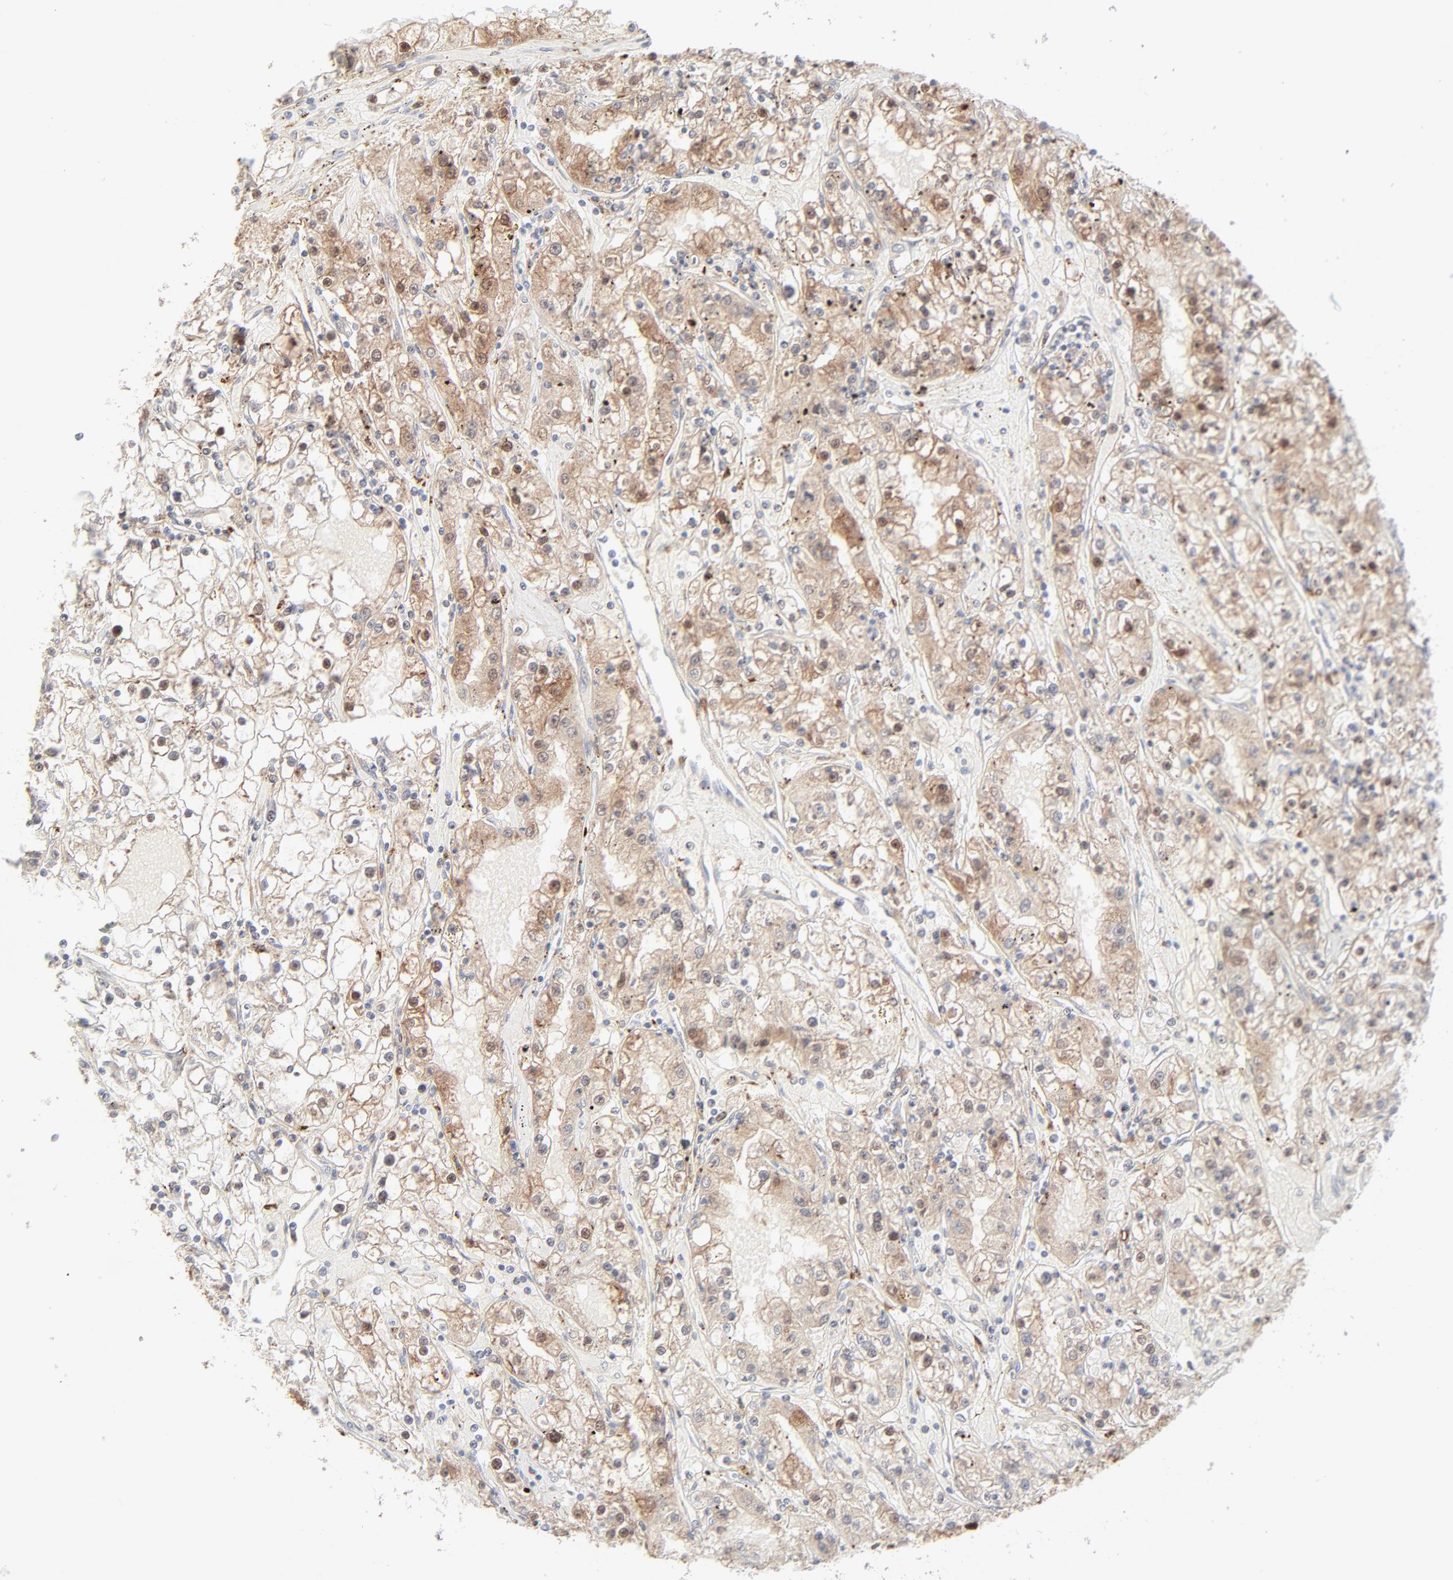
{"staining": {"intensity": "moderate", "quantity": "25%-75%", "location": "cytoplasmic/membranous,nuclear"}, "tissue": "renal cancer", "cell_type": "Tumor cells", "image_type": "cancer", "snomed": [{"axis": "morphology", "description": "Adenocarcinoma, NOS"}, {"axis": "topography", "description": "Kidney"}], "caption": "IHC micrograph of renal cancer (adenocarcinoma) stained for a protein (brown), which shows medium levels of moderate cytoplasmic/membranous and nuclear expression in about 25%-75% of tumor cells.", "gene": "LGALS2", "patient": {"sex": "male", "age": 56}}